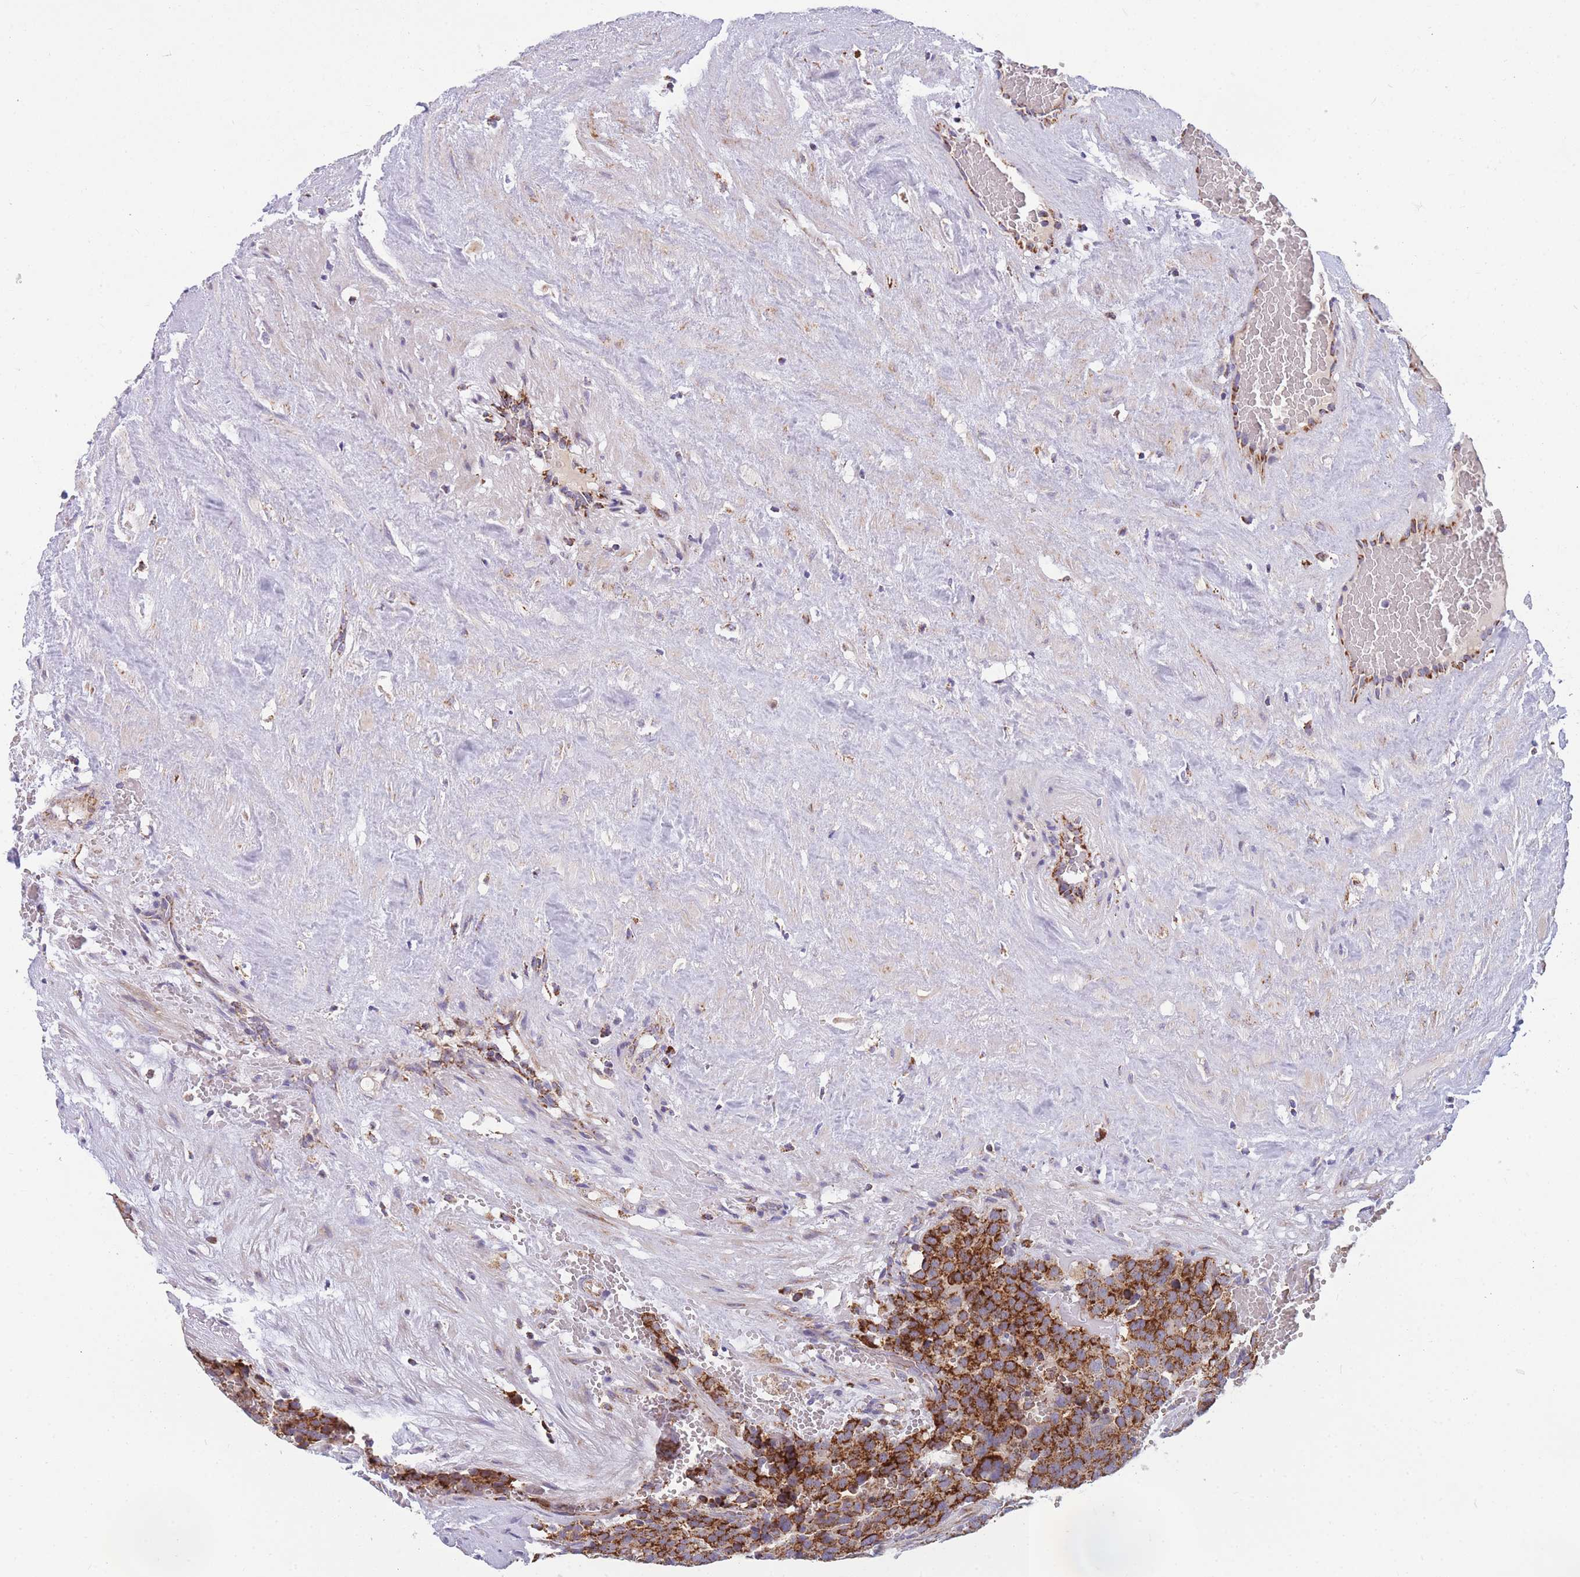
{"staining": {"intensity": "strong", "quantity": ">75%", "location": "cytoplasmic/membranous"}, "tissue": "testis cancer", "cell_type": "Tumor cells", "image_type": "cancer", "snomed": [{"axis": "morphology", "description": "Seminoma, NOS"}, {"axis": "topography", "description": "Testis"}], "caption": "Seminoma (testis) stained with a protein marker shows strong staining in tumor cells.", "gene": "MRPS11", "patient": {"sex": "male", "age": 71}}